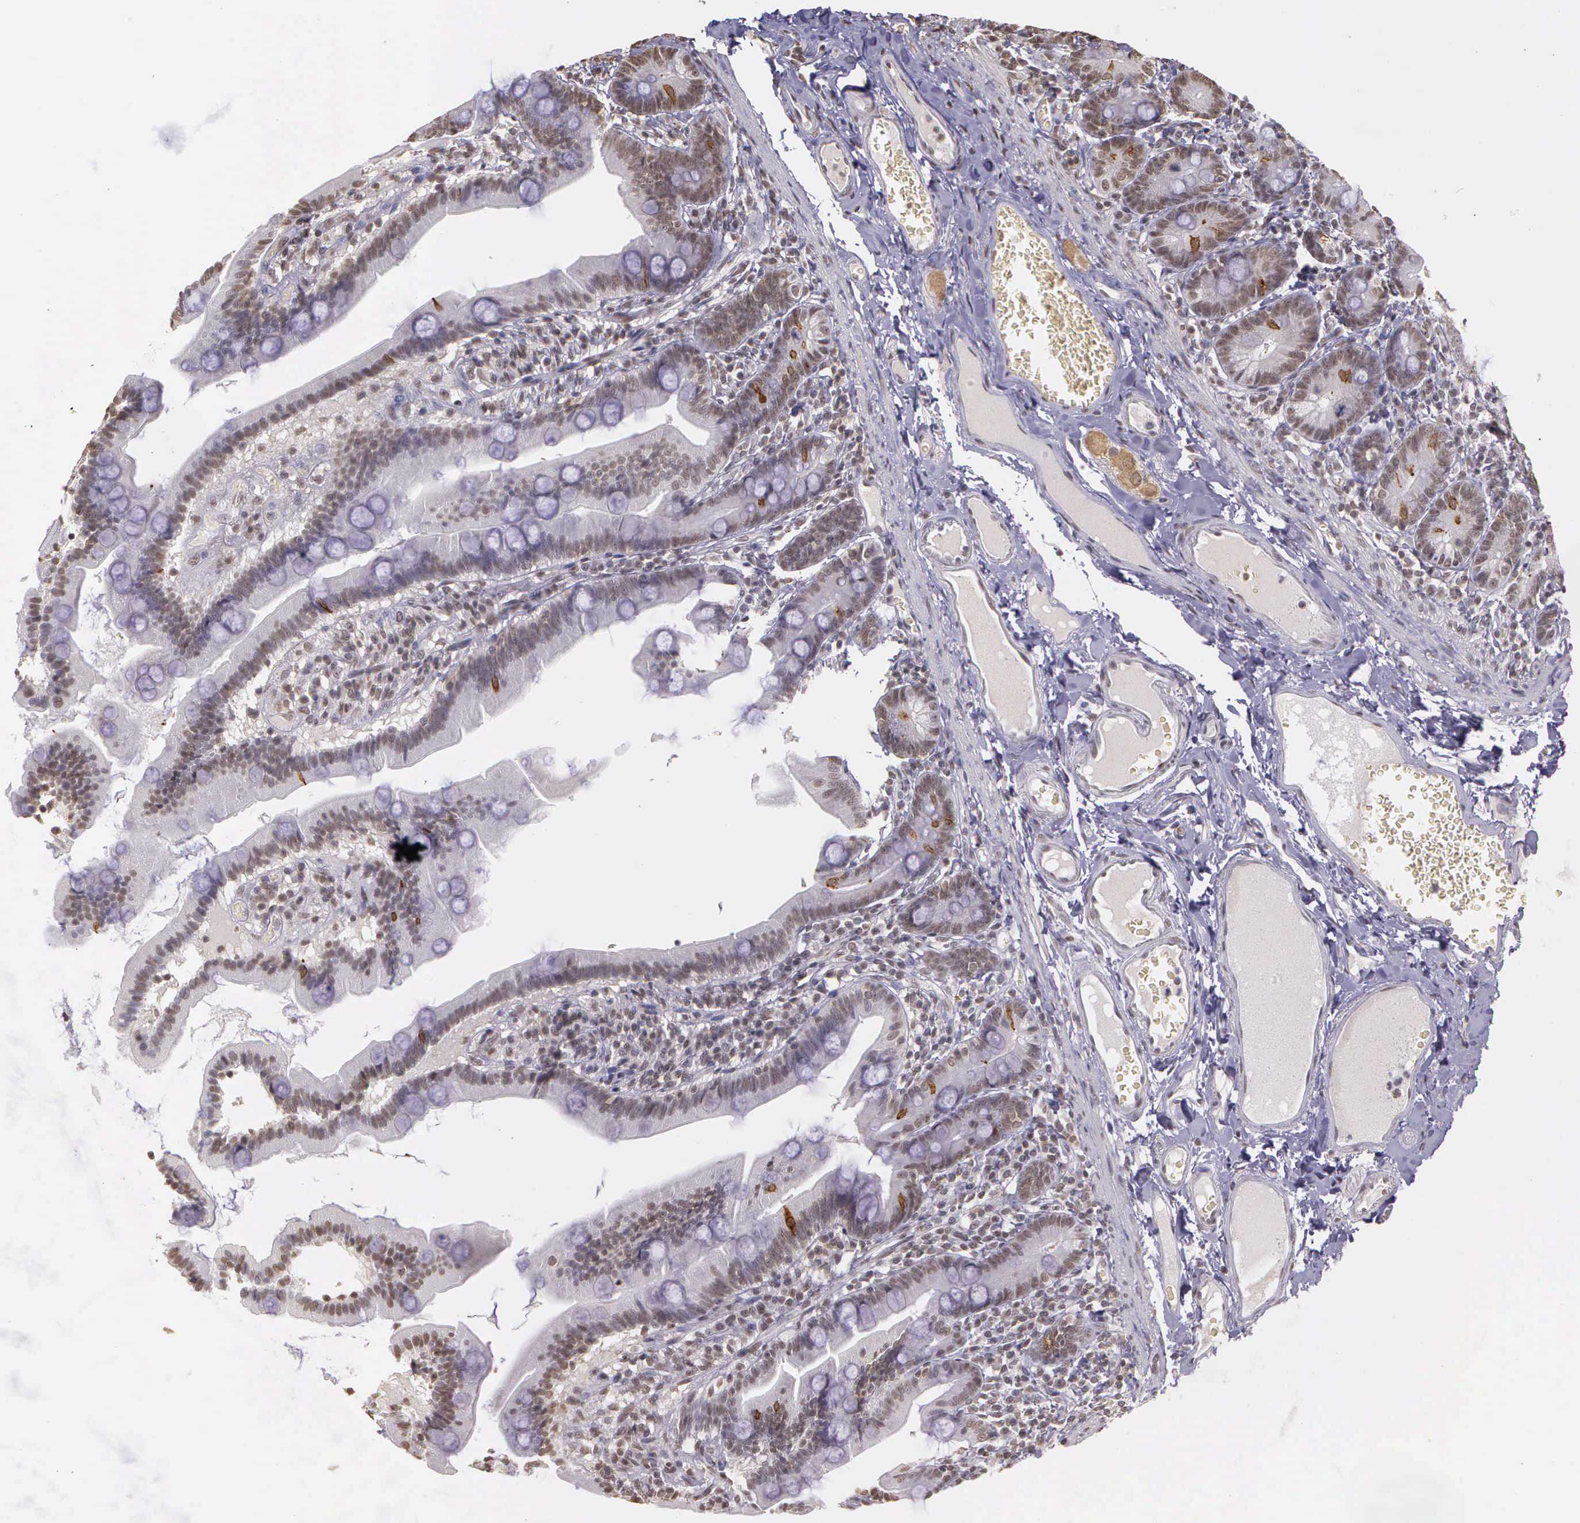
{"staining": {"intensity": "weak", "quantity": "25%-75%", "location": "nuclear"}, "tissue": "duodenum", "cell_type": "Glandular cells", "image_type": "normal", "snomed": [{"axis": "morphology", "description": "Normal tissue, NOS"}, {"axis": "topography", "description": "Duodenum"}], "caption": "This photomicrograph displays unremarkable duodenum stained with immunohistochemistry to label a protein in brown. The nuclear of glandular cells show weak positivity for the protein. Nuclei are counter-stained blue.", "gene": "ARMCX5", "patient": {"sex": "female", "age": 75}}